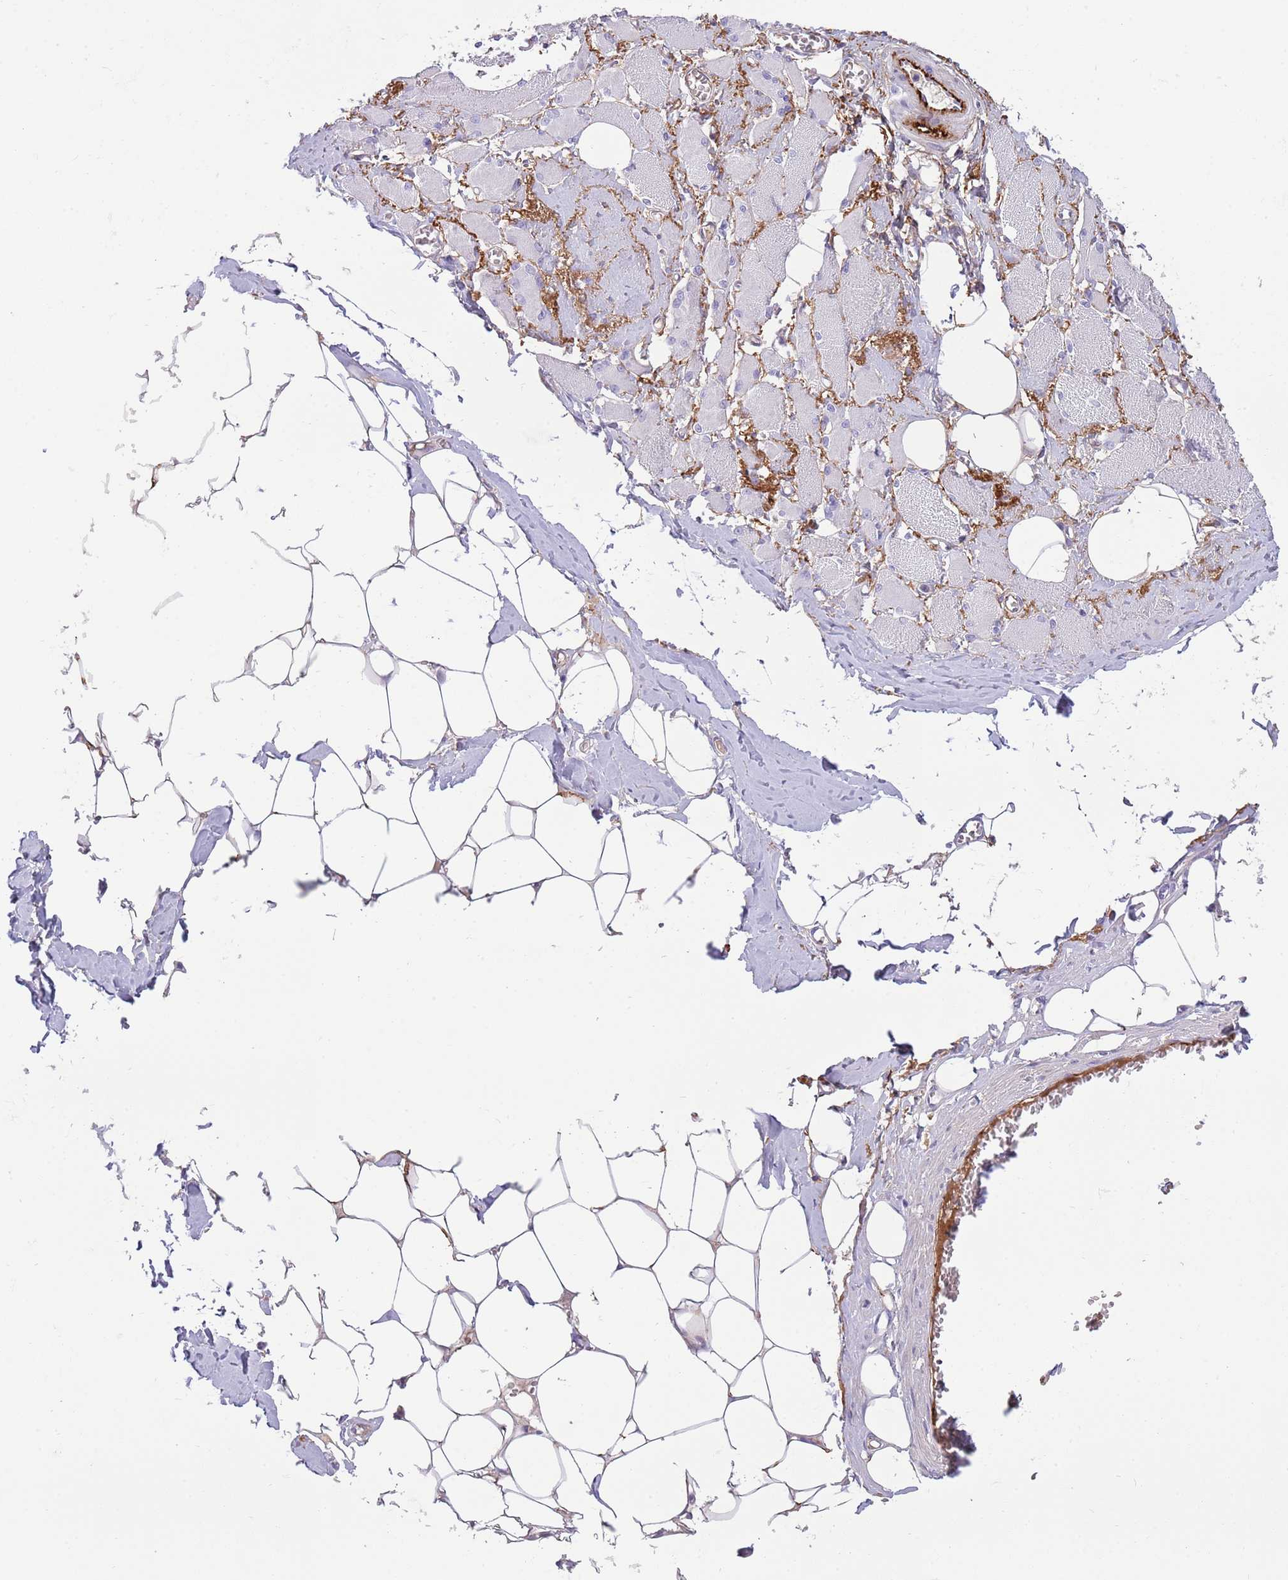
{"staining": {"intensity": "negative", "quantity": "none", "location": "none"}, "tissue": "skeletal muscle", "cell_type": "Myocytes", "image_type": "normal", "snomed": [{"axis": "morphology", "description": "Normal tissue, NOS"}, {"axis": "morphology", "description": "Basal cell carcinoma"}, {"axis": "topography", "description": "Skeletal muscle"}], "caption": "IHC image of normal human skeletal muscle stained for a protein (brown), which reveals no positivity in myocytes. Brightfield microscopy of IHC stained with DAB (3,3'-diaminobenzidine) (brown) and hematoxylin (blue), captured at high magnification.", "gene": "LEPROTL1", "patient": {"sex": "female", "age": 64}}